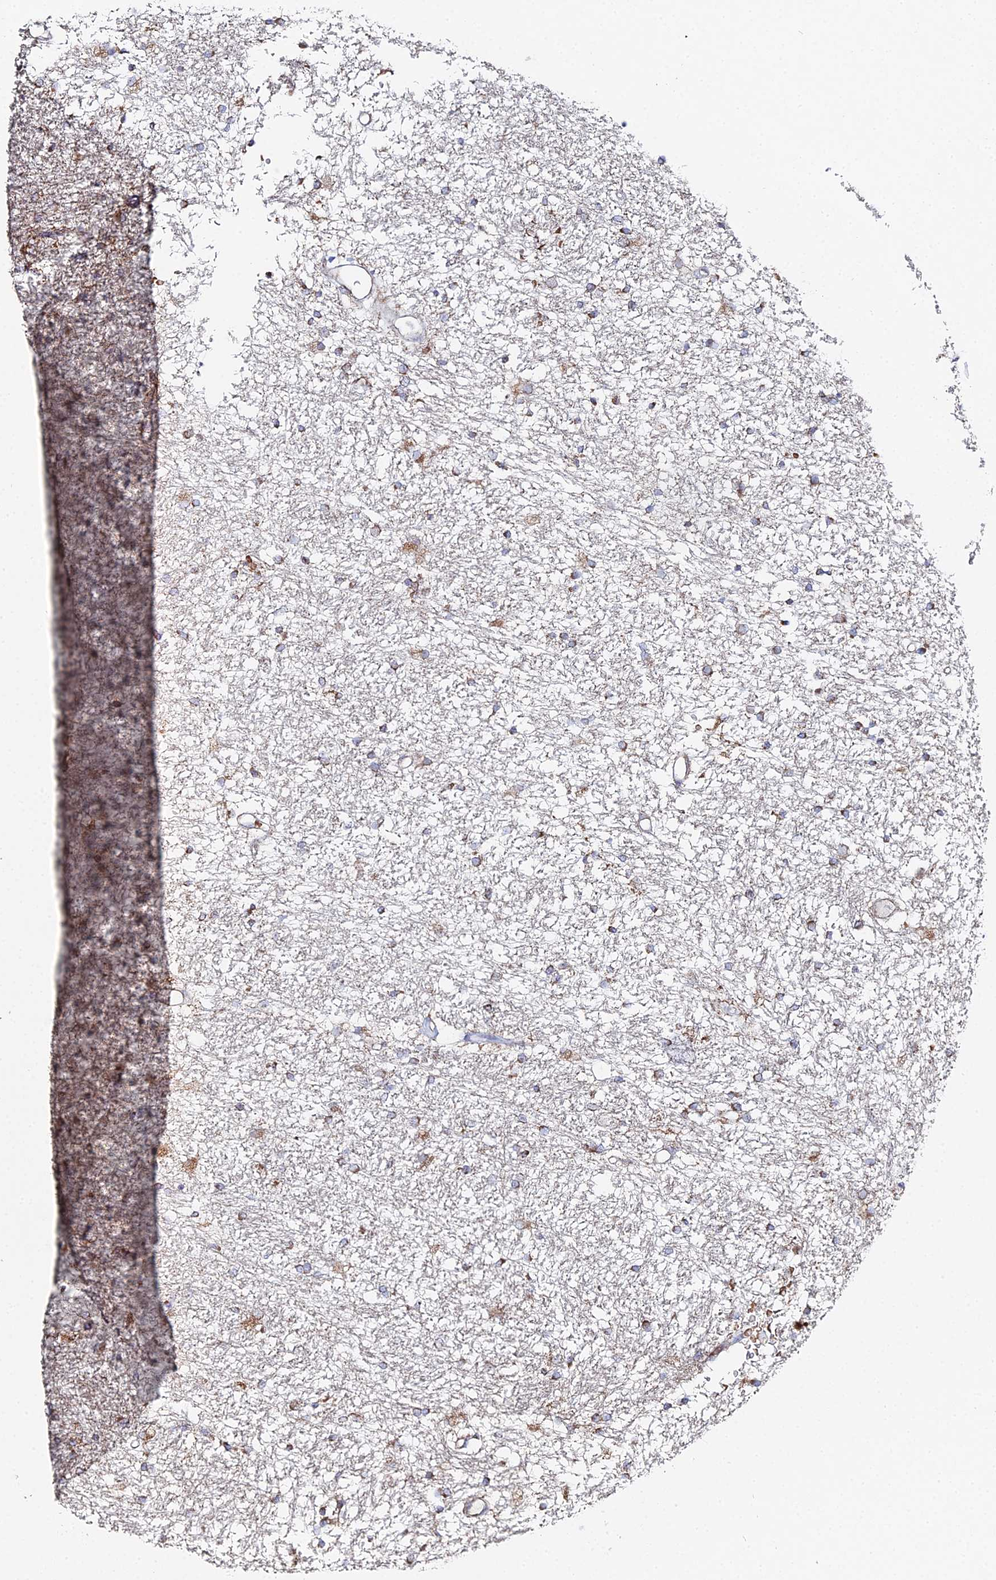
{"staining": {"intensity": "moderate", "quantity": "25%-75%", "location": "cytoplasmic/membranous"}, "tissue": "glioma", "cell_type": "Tumor cells", "image_type": "cancer", "snomed": [{"axis": "morphology", "description": "Glioma, malignant, High grade"}, {"axis": "topography", "description": "Brain"}], "caption": "A high-resolution micrograph shows immunohistochemistry staining of glioma, which shows moderate cytoplasmic/membranous positivity in approximately 25%-75% of tumor cells. (DAB IHC with brightfield microscopy, high magnification).", "gene": "MPC1", "patient": {"sex": "male", "age": 77}}